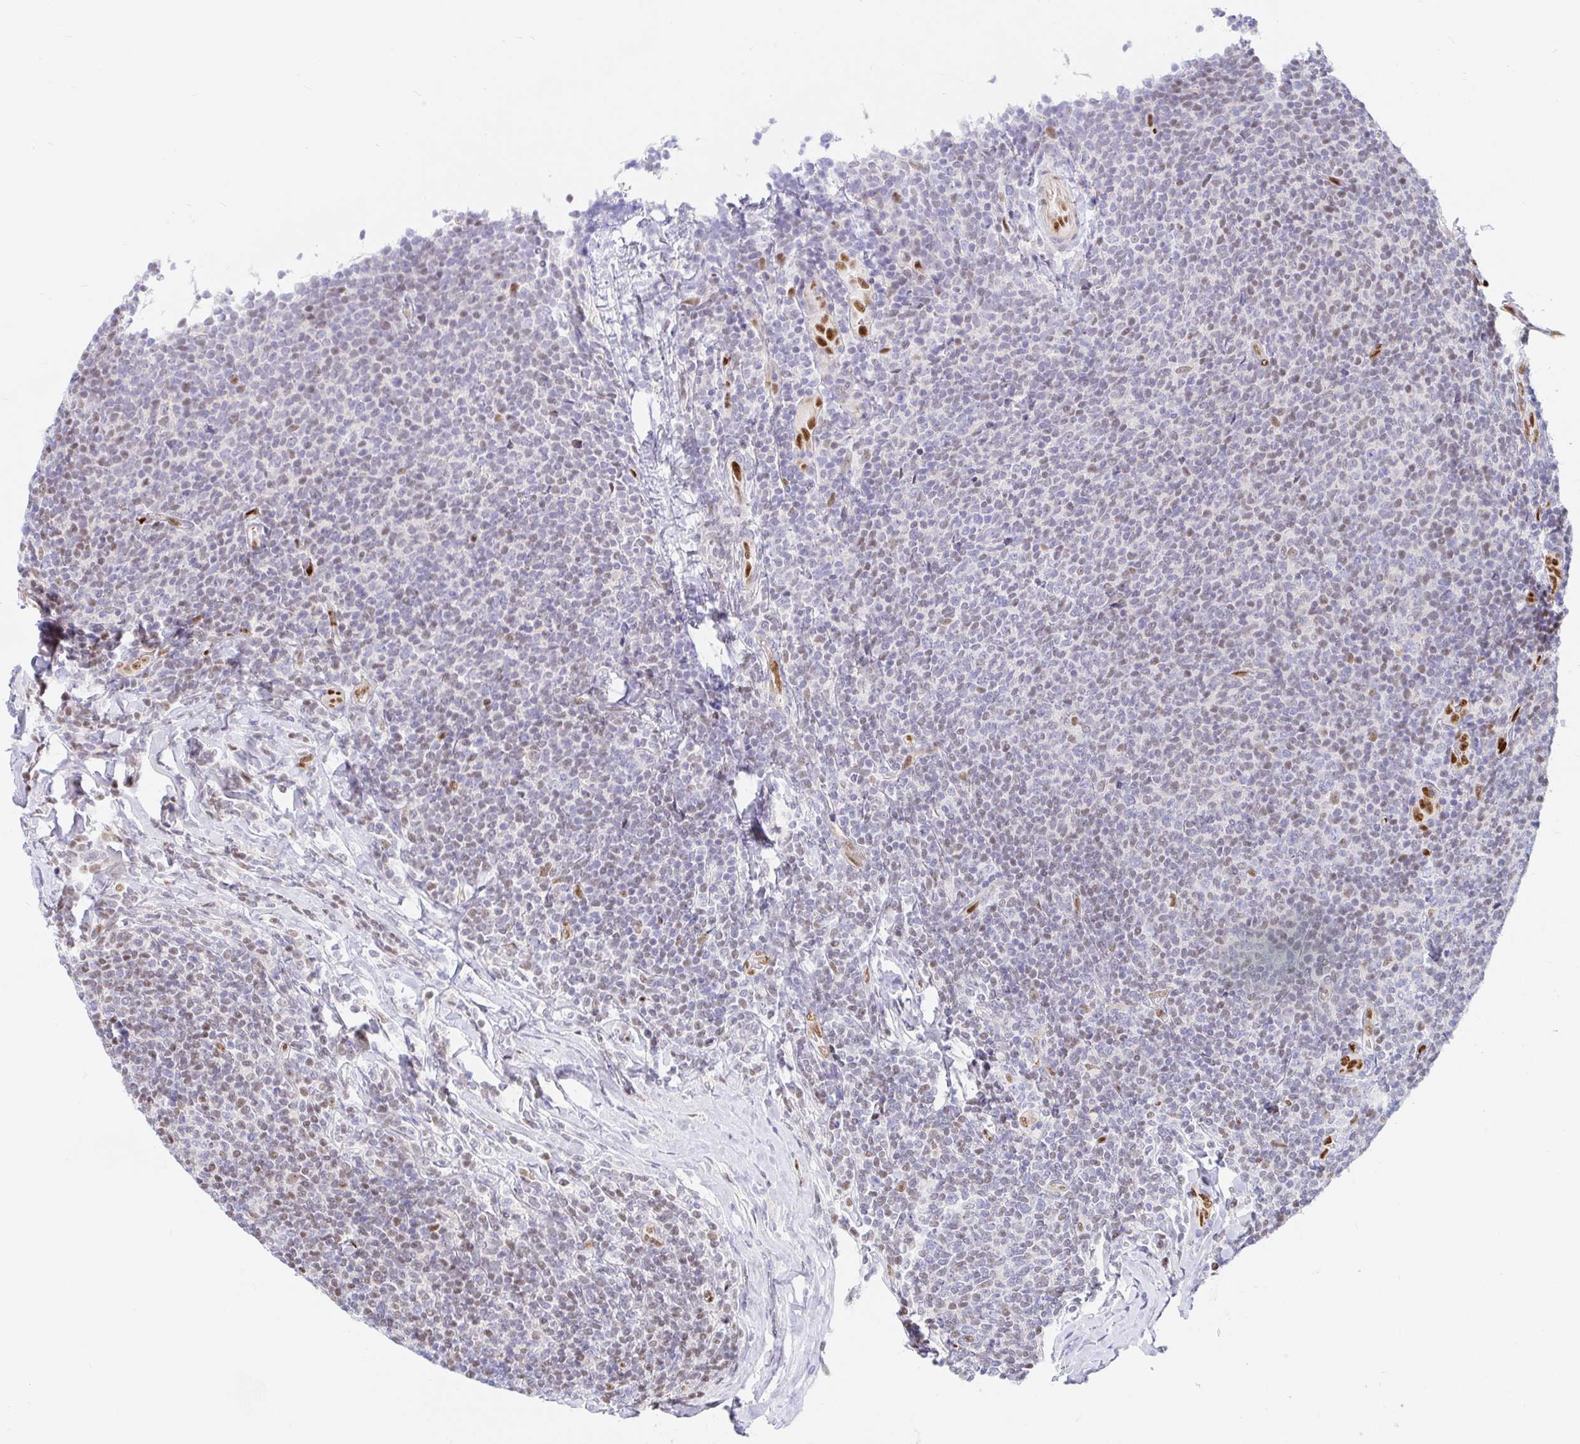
{"staining": {"intensity": "weak", "quantity": "<25%", "location": "nuclear"}, "tissue": "lymphoma", "cell_type": "Tumor cells", "image_type": "cancer", "snomed": [{"axis": "morphology", "description": "Malignant lymphoma, non-Hodgkin's type, Low grade"}, {"axis": "topography", "description": "Lymph node"}], "caption": "Immunohistochemical staining of human lymphoma shows no significant expression in tumor cells.", "gene": "HINFP", "patient": {"sex": "male", "age": 52}}